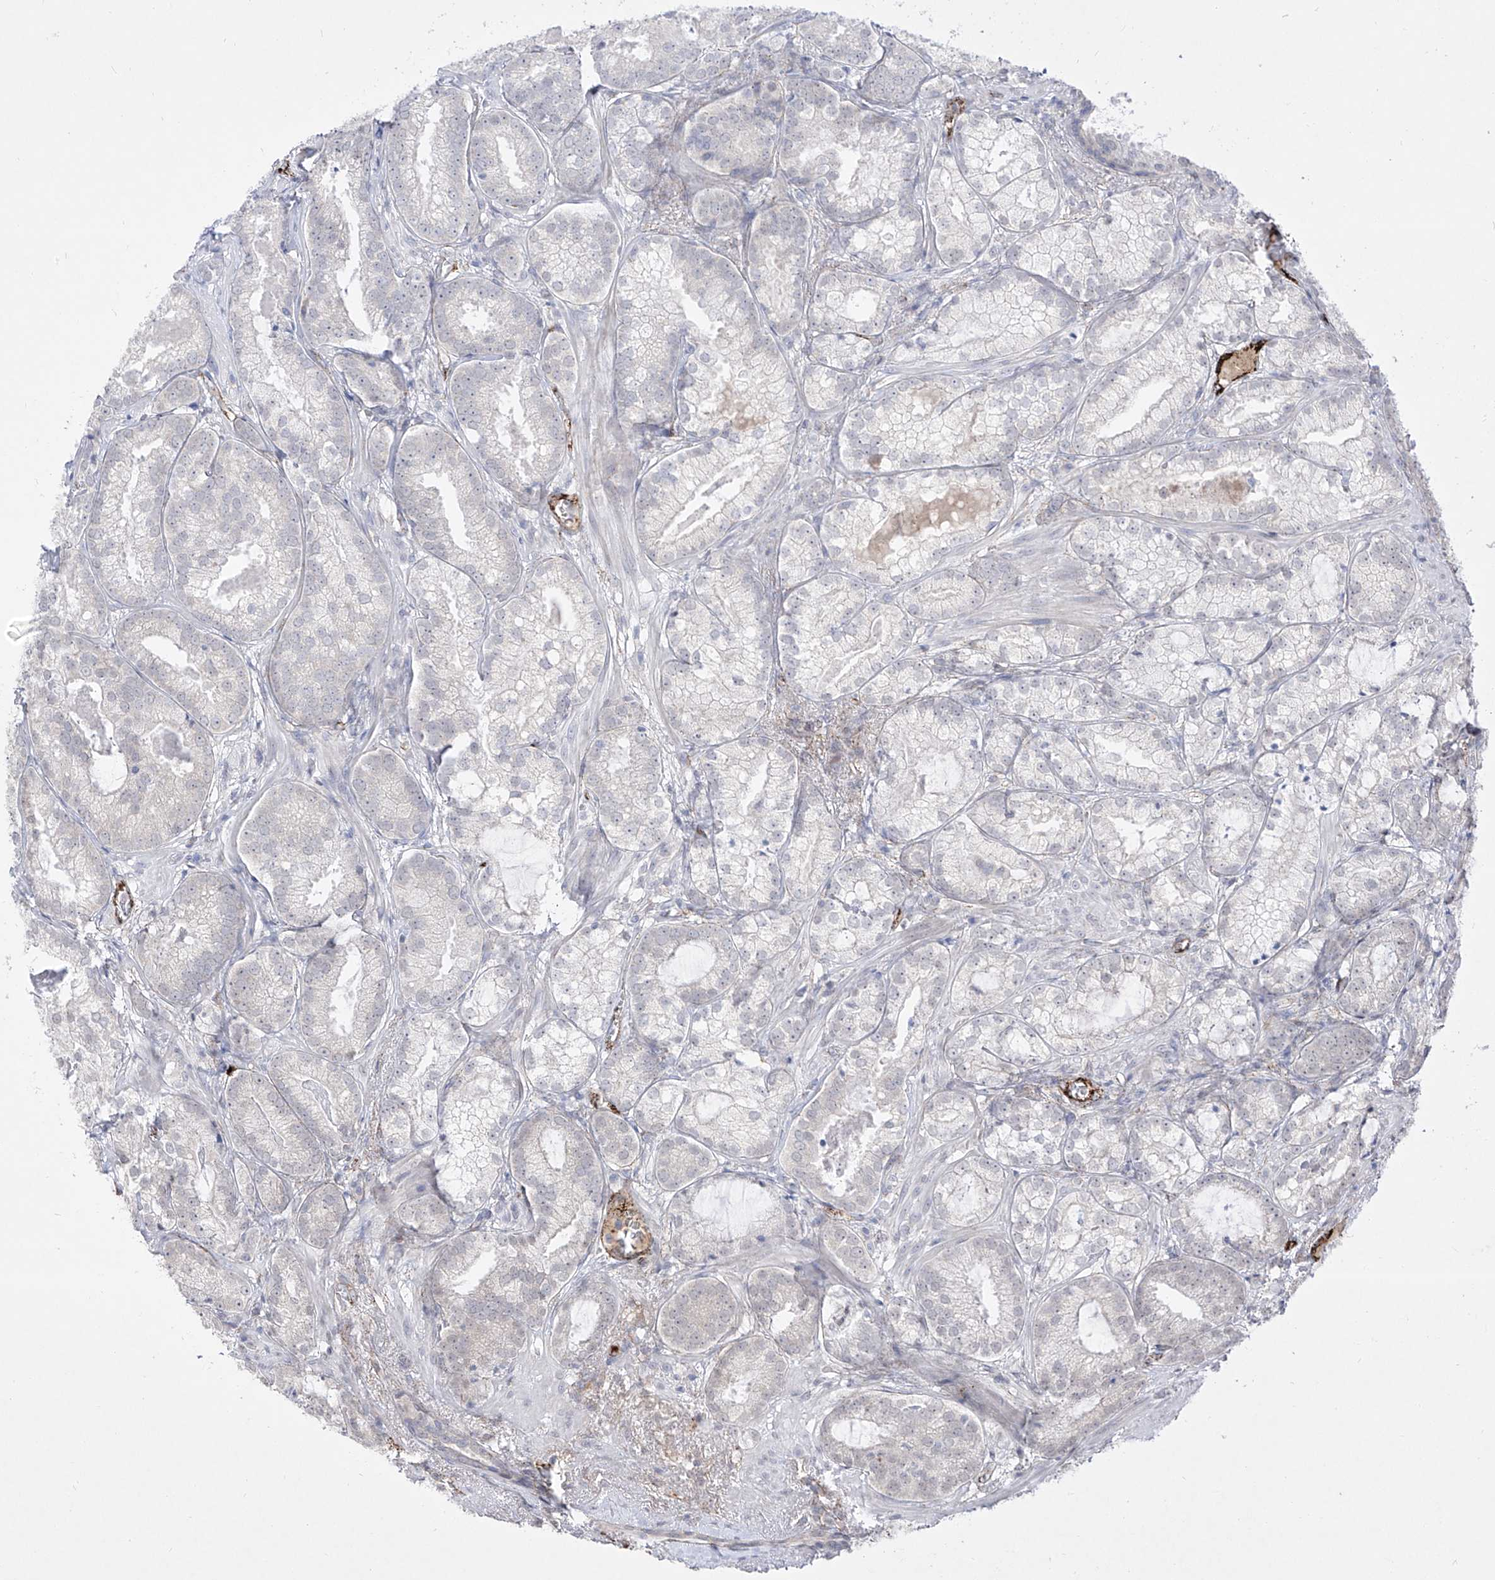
{"staining": {"intensity": "negative", "quantity": "none", "location": "none"}, "tissue": "prostate cancer", "cell_type": "Tumor cells", "image_type": "cancer", "snomed": [{"axis": "morphology", "description": "Normal morphology"}, {"axis": "morphology", "description": "Adenocarcinoma, Low grade"}, {"axis": "topography", "description": "Prostate"}], "caption": "Tumor cells are negative for protein expression in human adenocarcinoma (low-grade) (prostate).", "gene": "ZGRF1", "patient": {"sex": "male", "age": 72}}